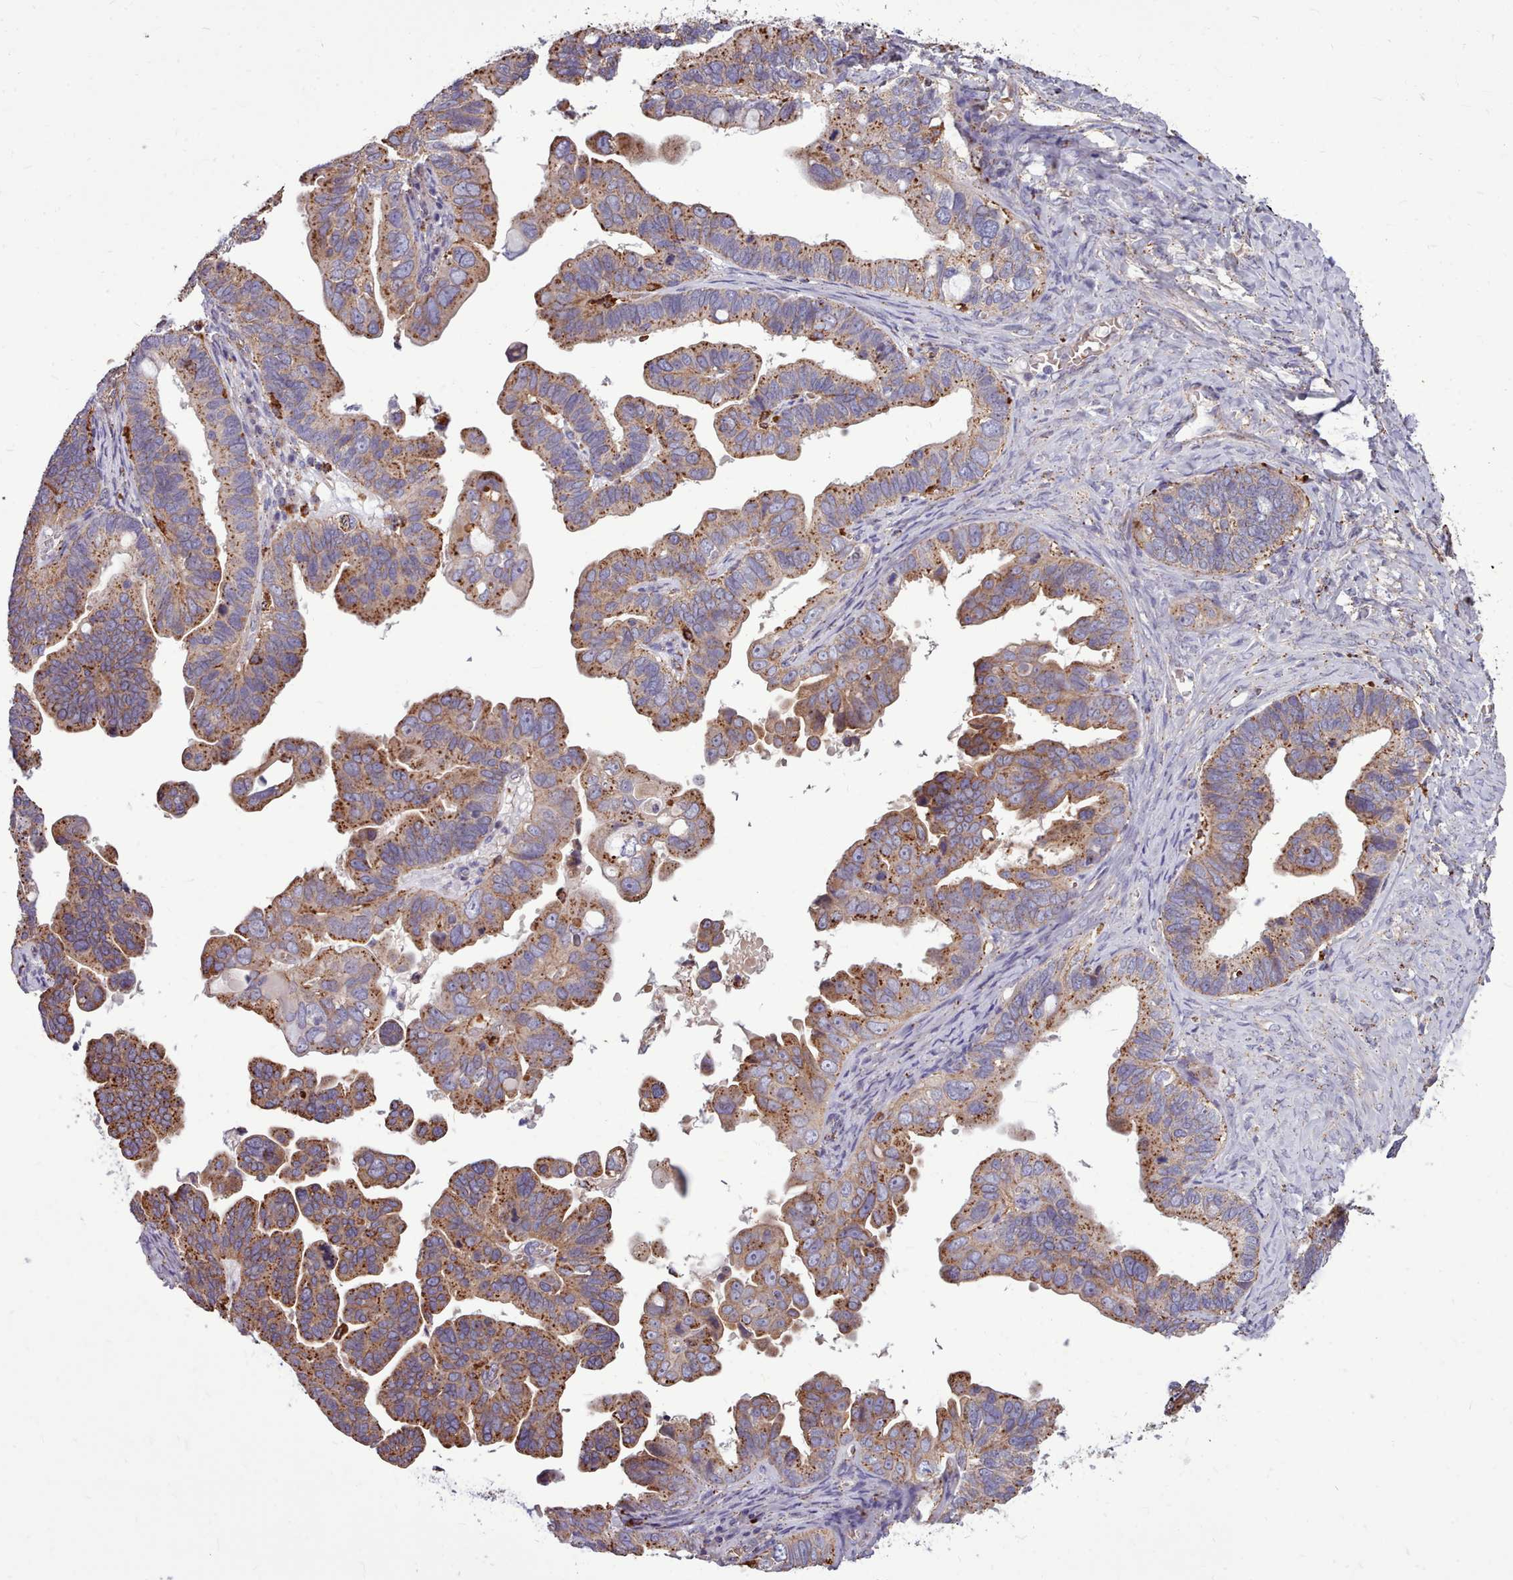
{"staining": {"intensity": "moderate", "quantity": ">75%", "location": "cytoplasmic/membranous"}, "tissue": "ovarian cancer", "cell_type": "Tumor cells", "image_type": "cancer", "snomed": [{"axis": "morphology", "description": "Cystadenocarcinoma, serous, NOS"}, {"axis": "topography", "description": "Ovary"}], "caption": "Protein staining of serous cystadenocarcinoma (ovarian) tissue shows moderate cytoplasmic/membranous staining in about >75% of tumor cells. (brown staining indicates protein expression, while blue staining denotes nuclei).", "gene": "PACSIN3", "patient": {"sex": "female", "age": 56}}